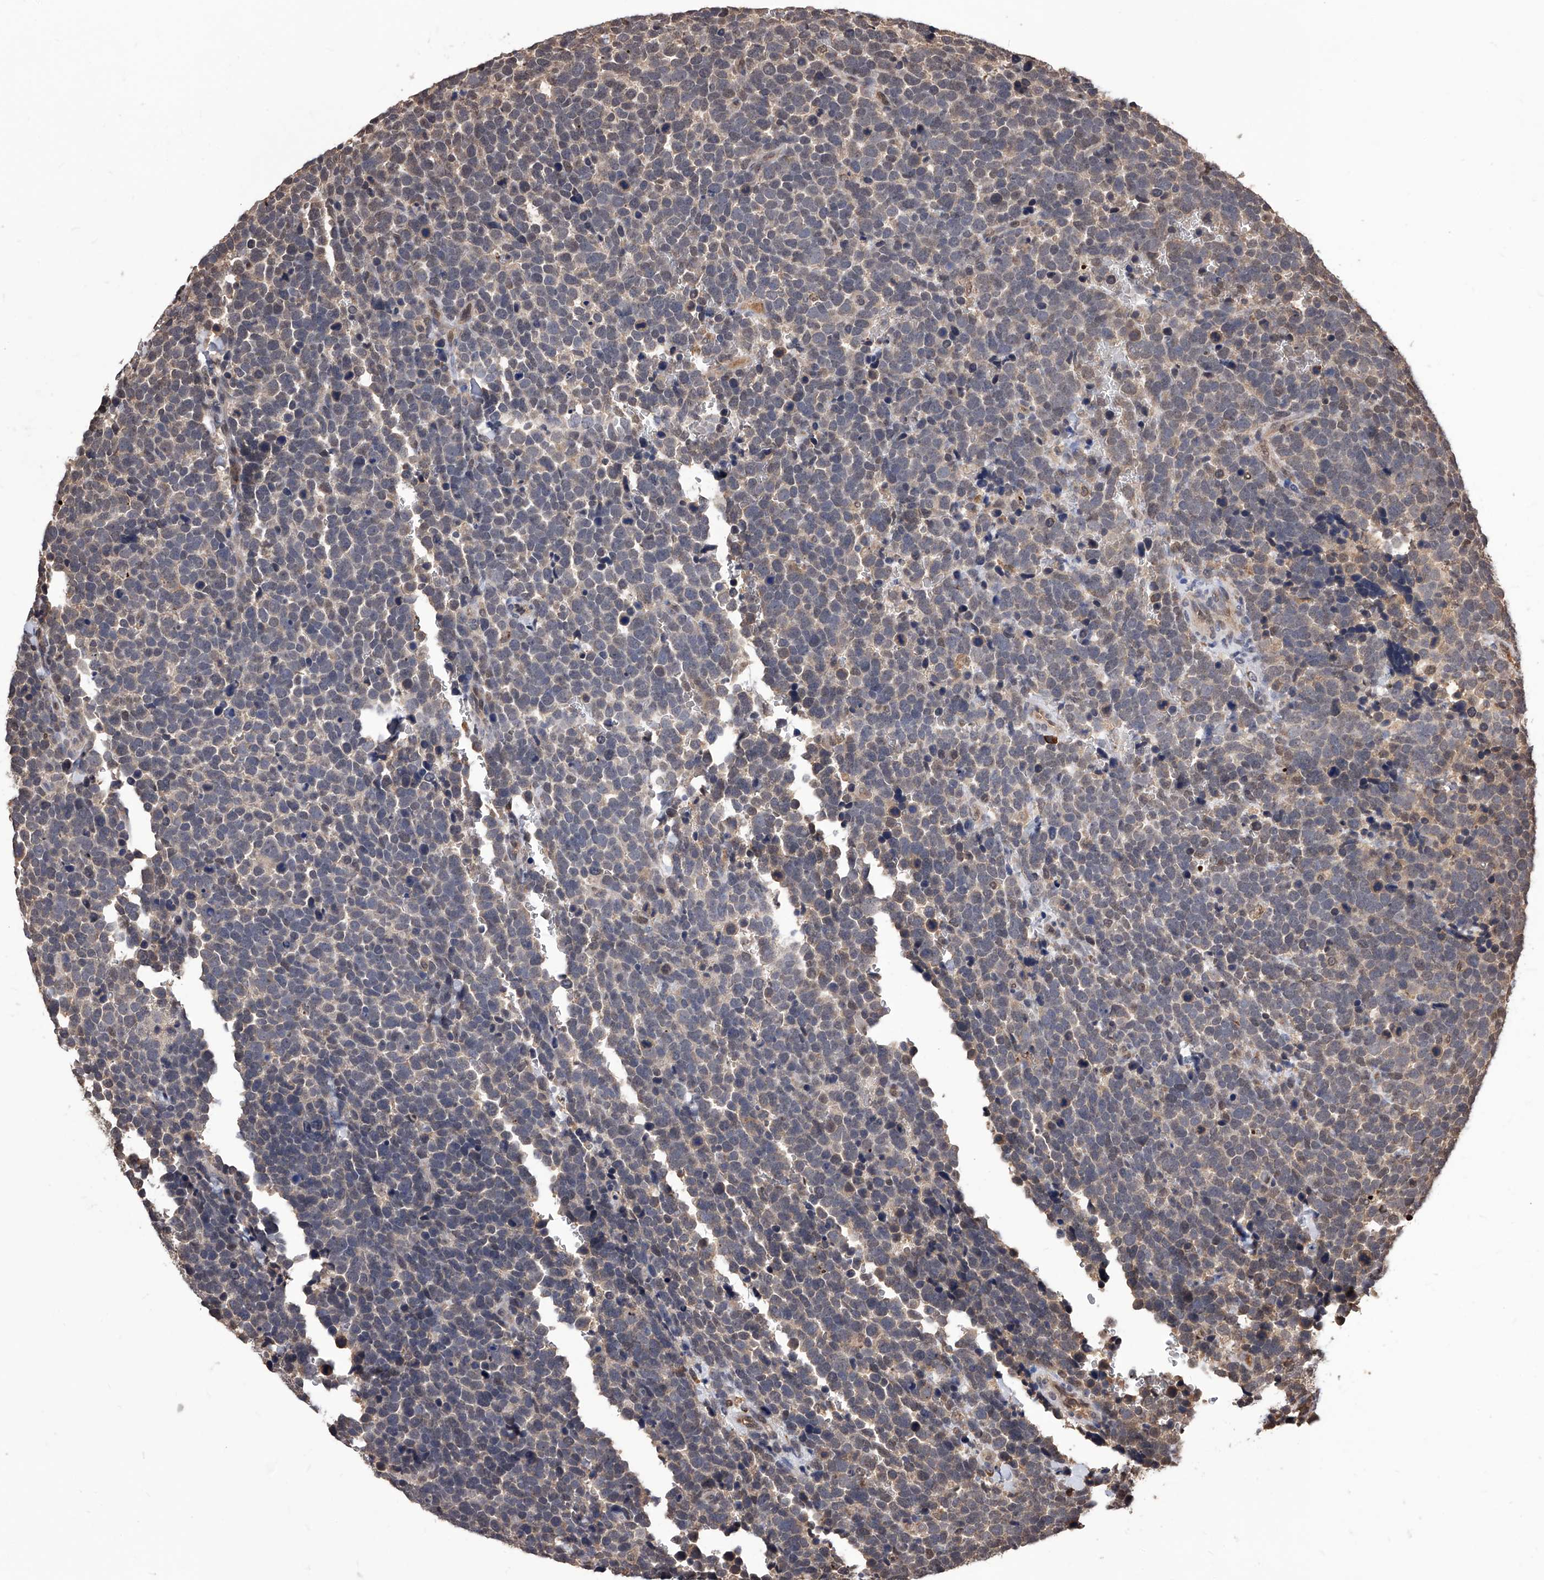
{"staining": {"intensity": "weak", "quantity": "<25%", "location": "cytoplasmic/membranous"}, "tissue": "urothelial cancer", "cell_type": "Tumor cells", "image_type": "cancer", "snomed": [{"axis": "morphology", "description": "Urothelial carcinoma, High grade"}, {"axis": "topography", "description": "Urinary bladder"}], "caption": "DAB immunohistochemical staining of urothelial cancer exhibits no significant staining in tumor cells.", "gene": "ID1", "patient": {"sex": "female", "age": 82}}